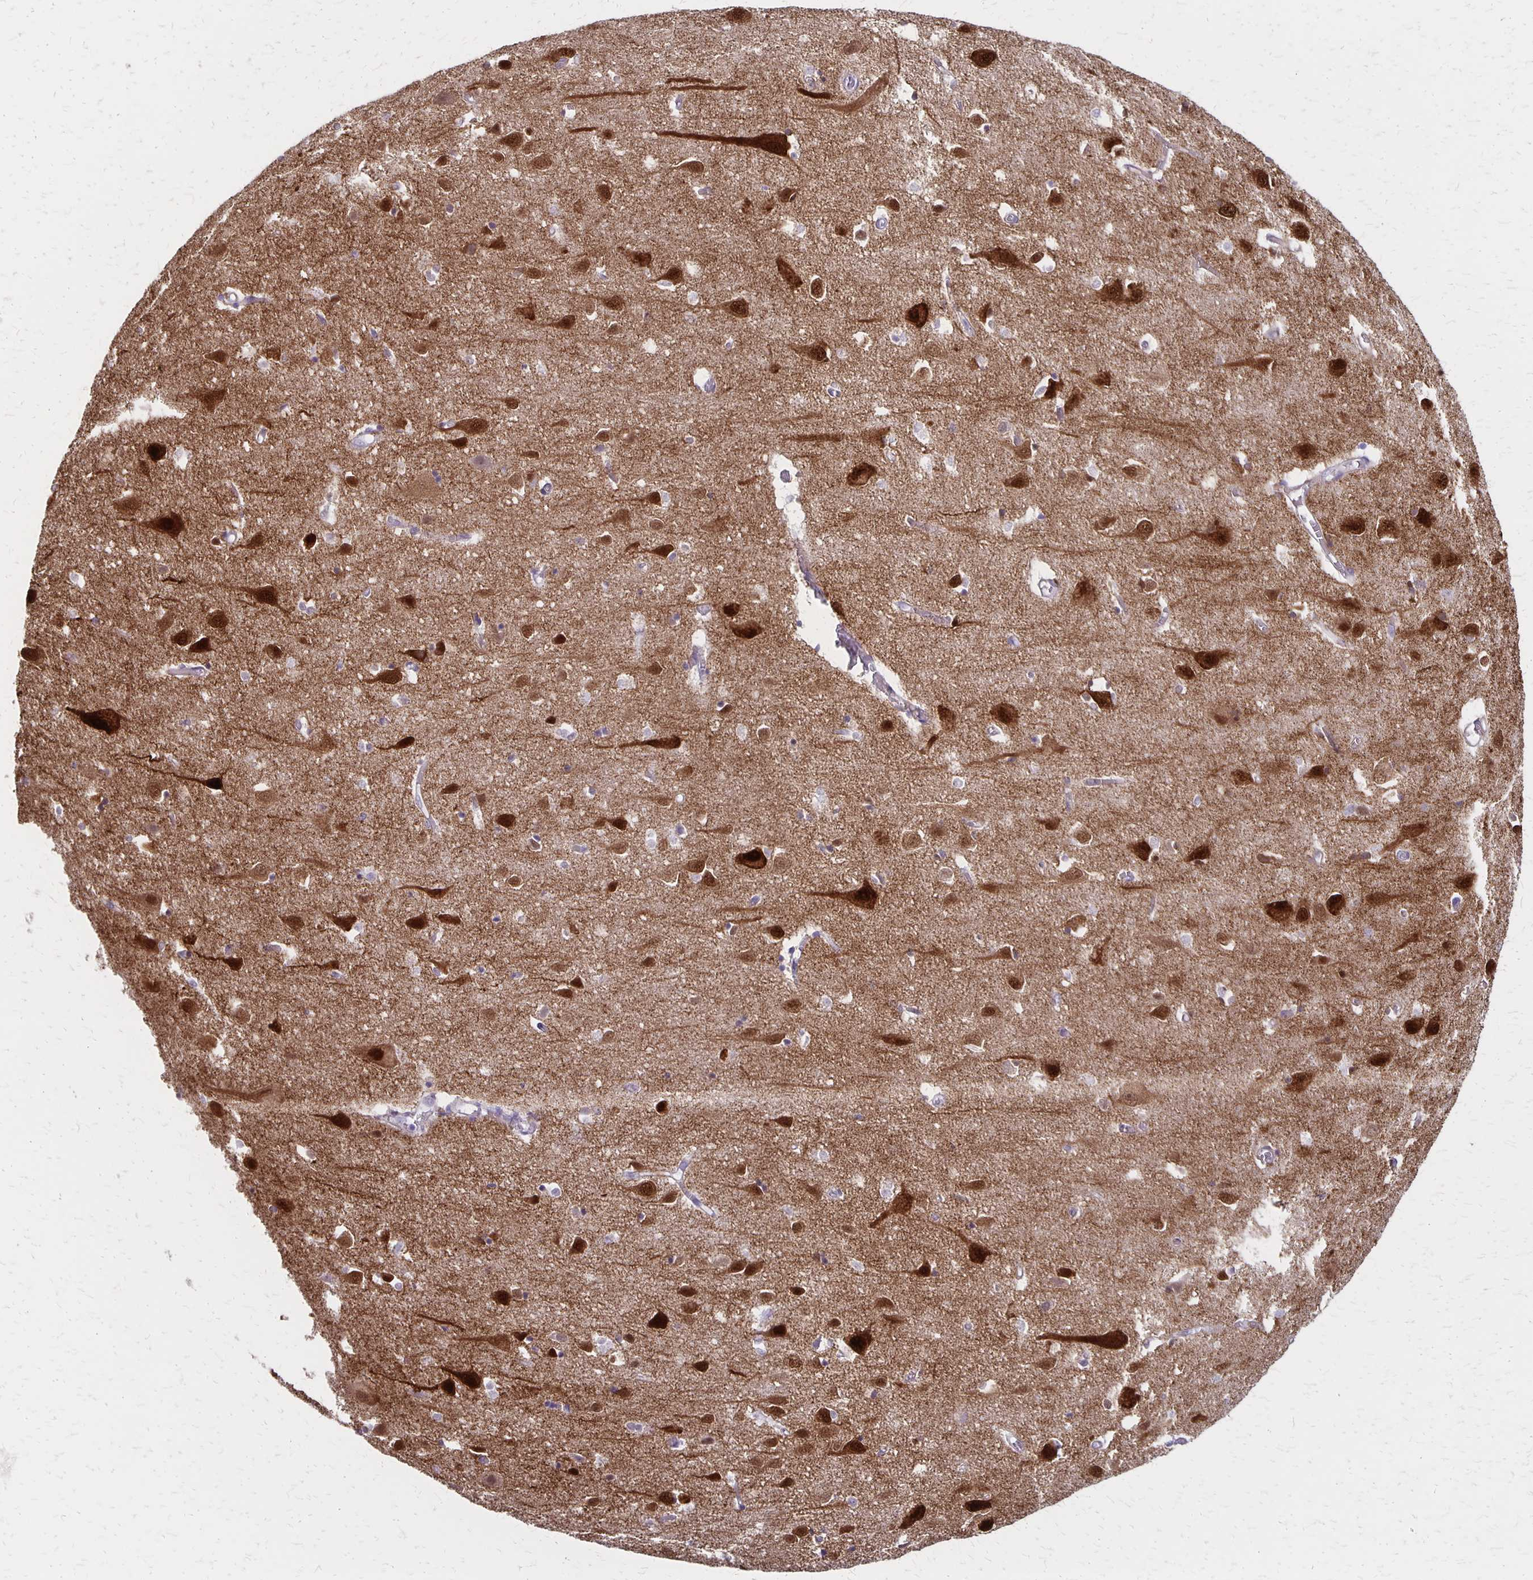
{"staining": {"intensity": "weak", "quantity": "25%-75%", "location": "cytoplasmic/membranous"}, "tissue": "cerebral cortex", "cell_type": "Endothelial cells", "image_type": "normal", "snomed": [{"axis": "morphology", "description": "Normal tissue, NOS"}, {"axis": "topography", "description": "Cerebral cortex"}], "caption": "Protein expression analysis of benign cerebral cortex exhibits weak cytoplasmic/membranous staining in approximately 25%-75% of endothelial cells.", "gene": "HOMER1", "patient": {"sex": "male", "age": 70}}